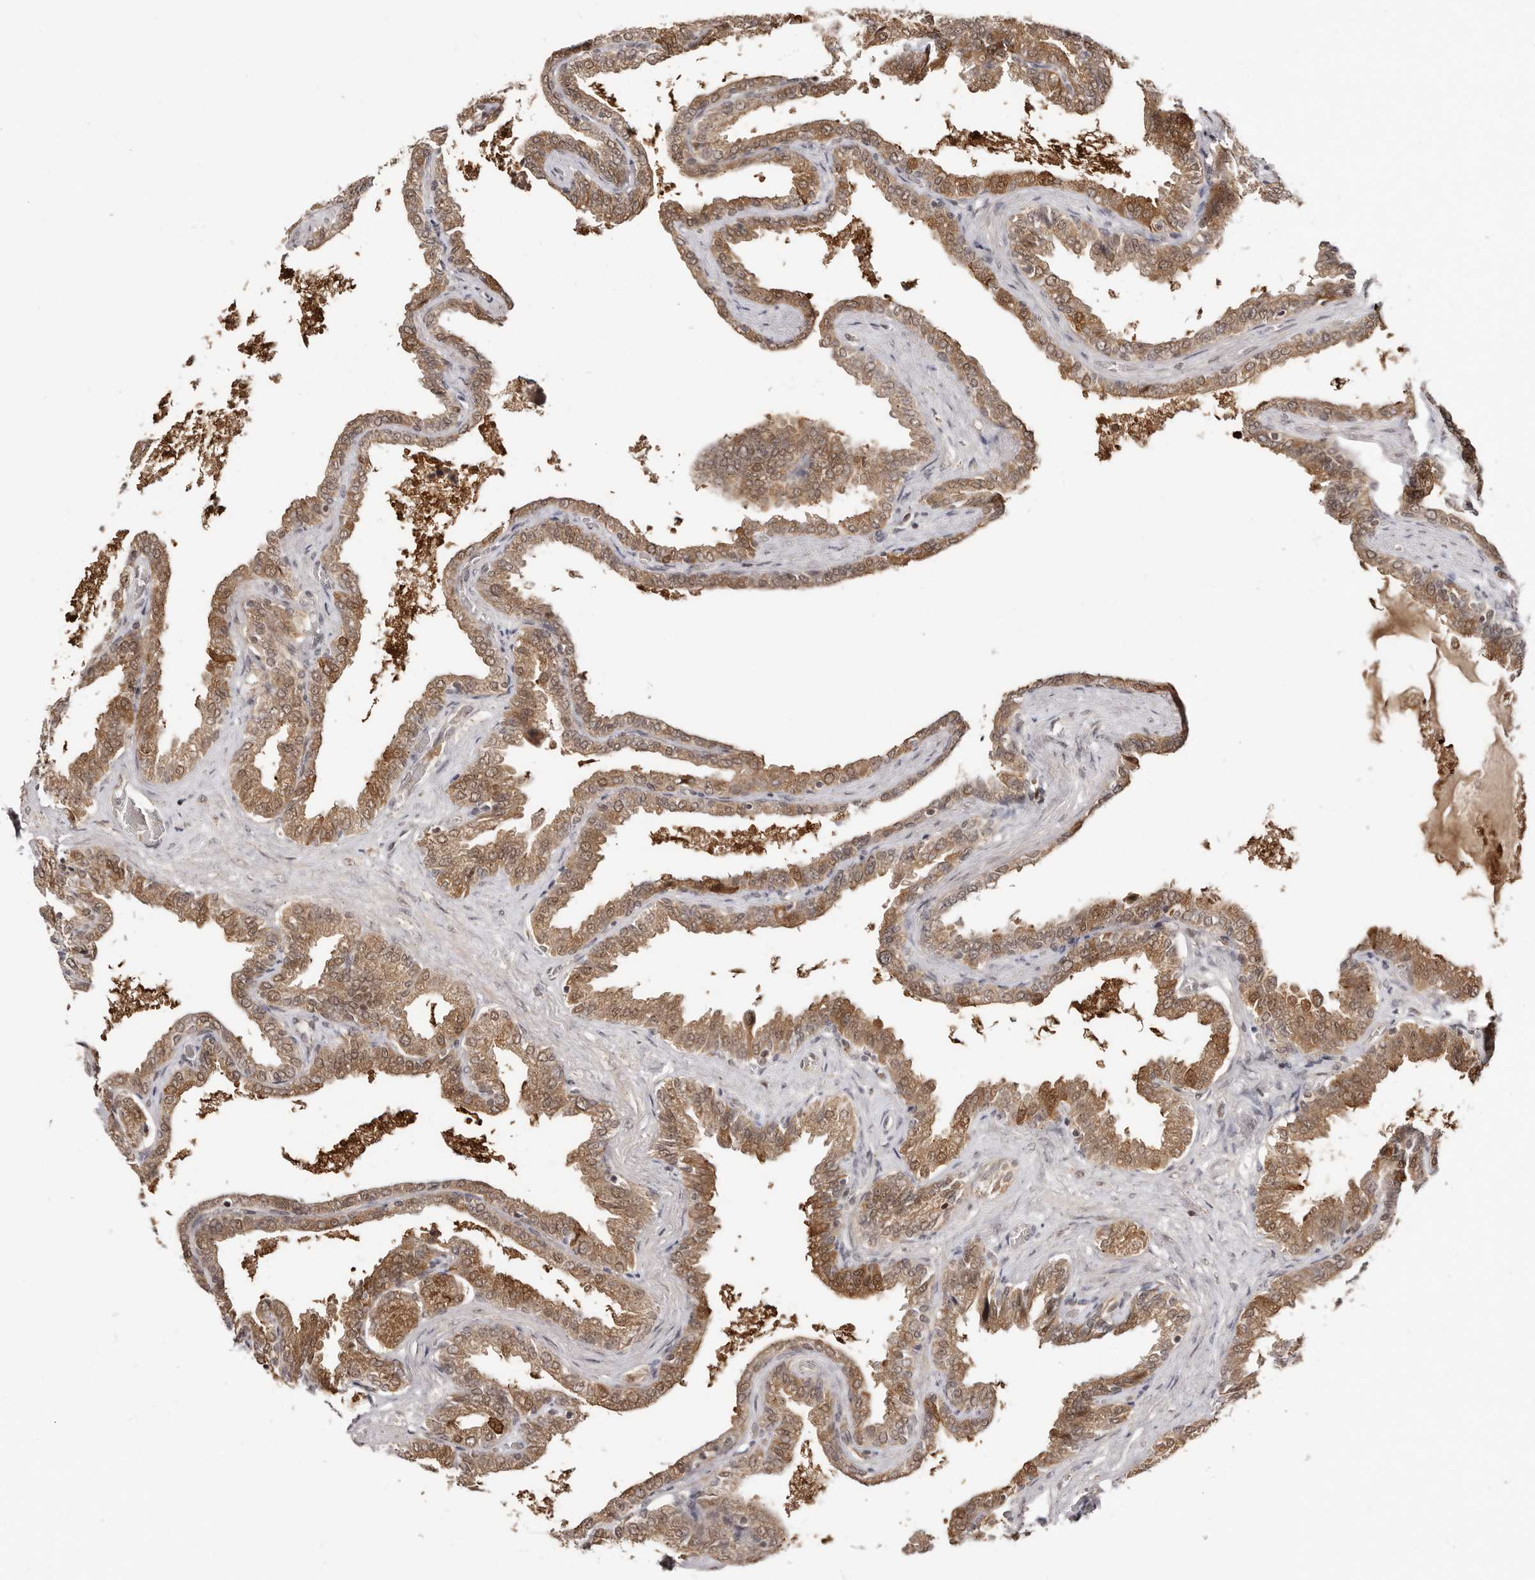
{"staining": {"intensity": "moderate", "quantity": ">75%", "location": "cytoplasmic/membranous,nuclear"}, "tissue": "seminal vesicle", "cell_type": "Glandular cells", "image_type": "normal", "snomed": [{"axis": "morphology", "description": "Normal tissue, NOS"}, {"axis": "topography", "description": "Seminal veicle"}], "caption": "Immunohistochemistry (IHC) of benign human seminal vesicle shows medium levels of moderate cytoplasmic/membranous,nuclear positivity in about >75% of glandular cells. (IHC, brightfield microscopy, high magnification).", "gene": "MED8", "patient": {"sex": "male", "age": 46}}